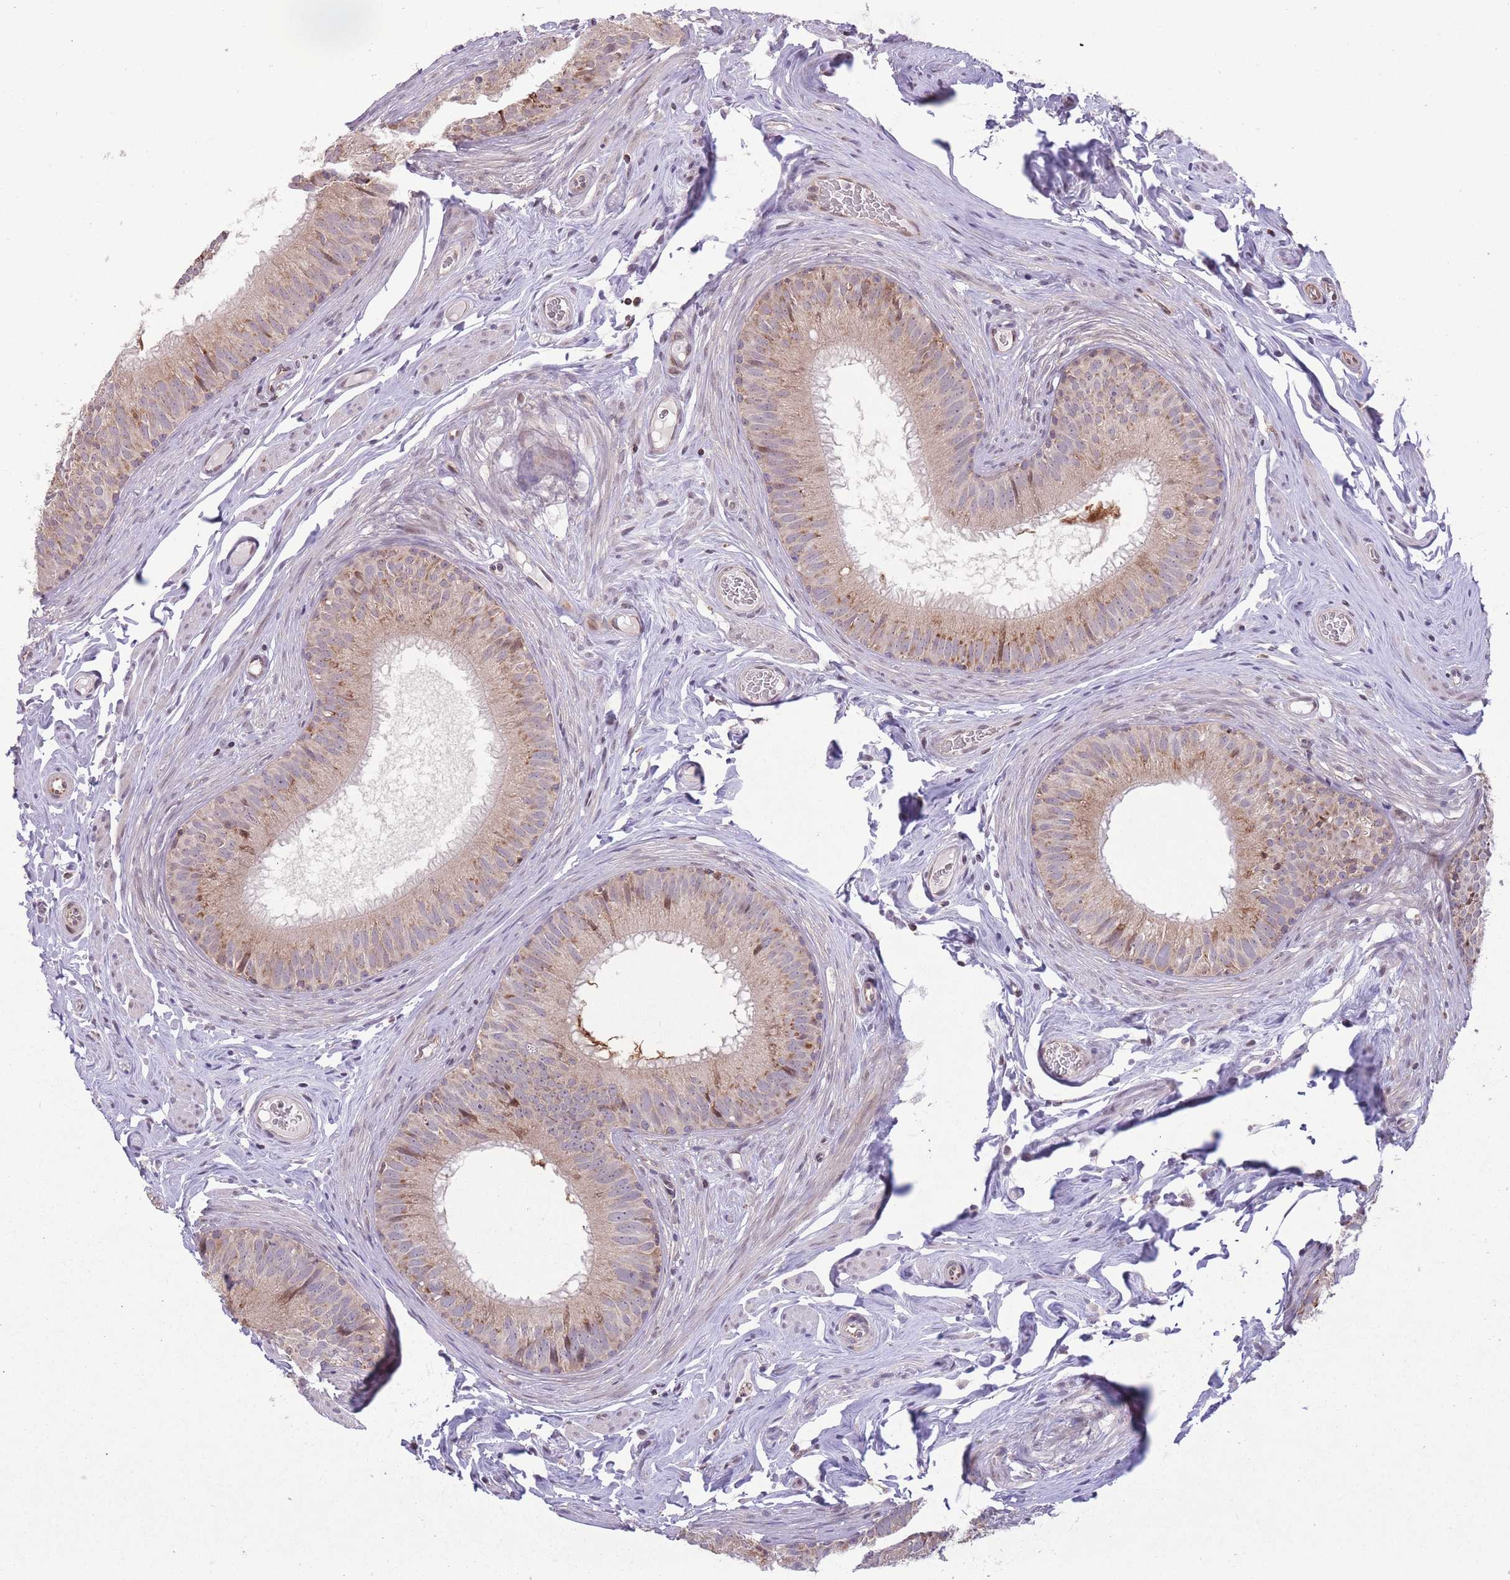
{"staining": {"intensity": "moderate", "quantity": ">75%", "location": "cytoplasmic/membranous"}, "tissue": "epididymis", "cell_type": "Glandular cells", "image_type": "normal", "snomed": [{"axis": "morphology", "description": "Normal tissue, NOS"}, {"axis": "topography", "description": "Epididymis, spermatic cord, NOS"}], "caption": "Immunohistochemical staining of benign human epididymis displays medium levels of moderate cytoplasmic/membranous expression in about >75% of glandular cells. The staining is performed using DAB brown chromogen to label protein expression. The nuclei are counter-stained blue using hematoxylin.", "gene": "DPYSL4", "patient": {"sex": "male", "age": 25}}